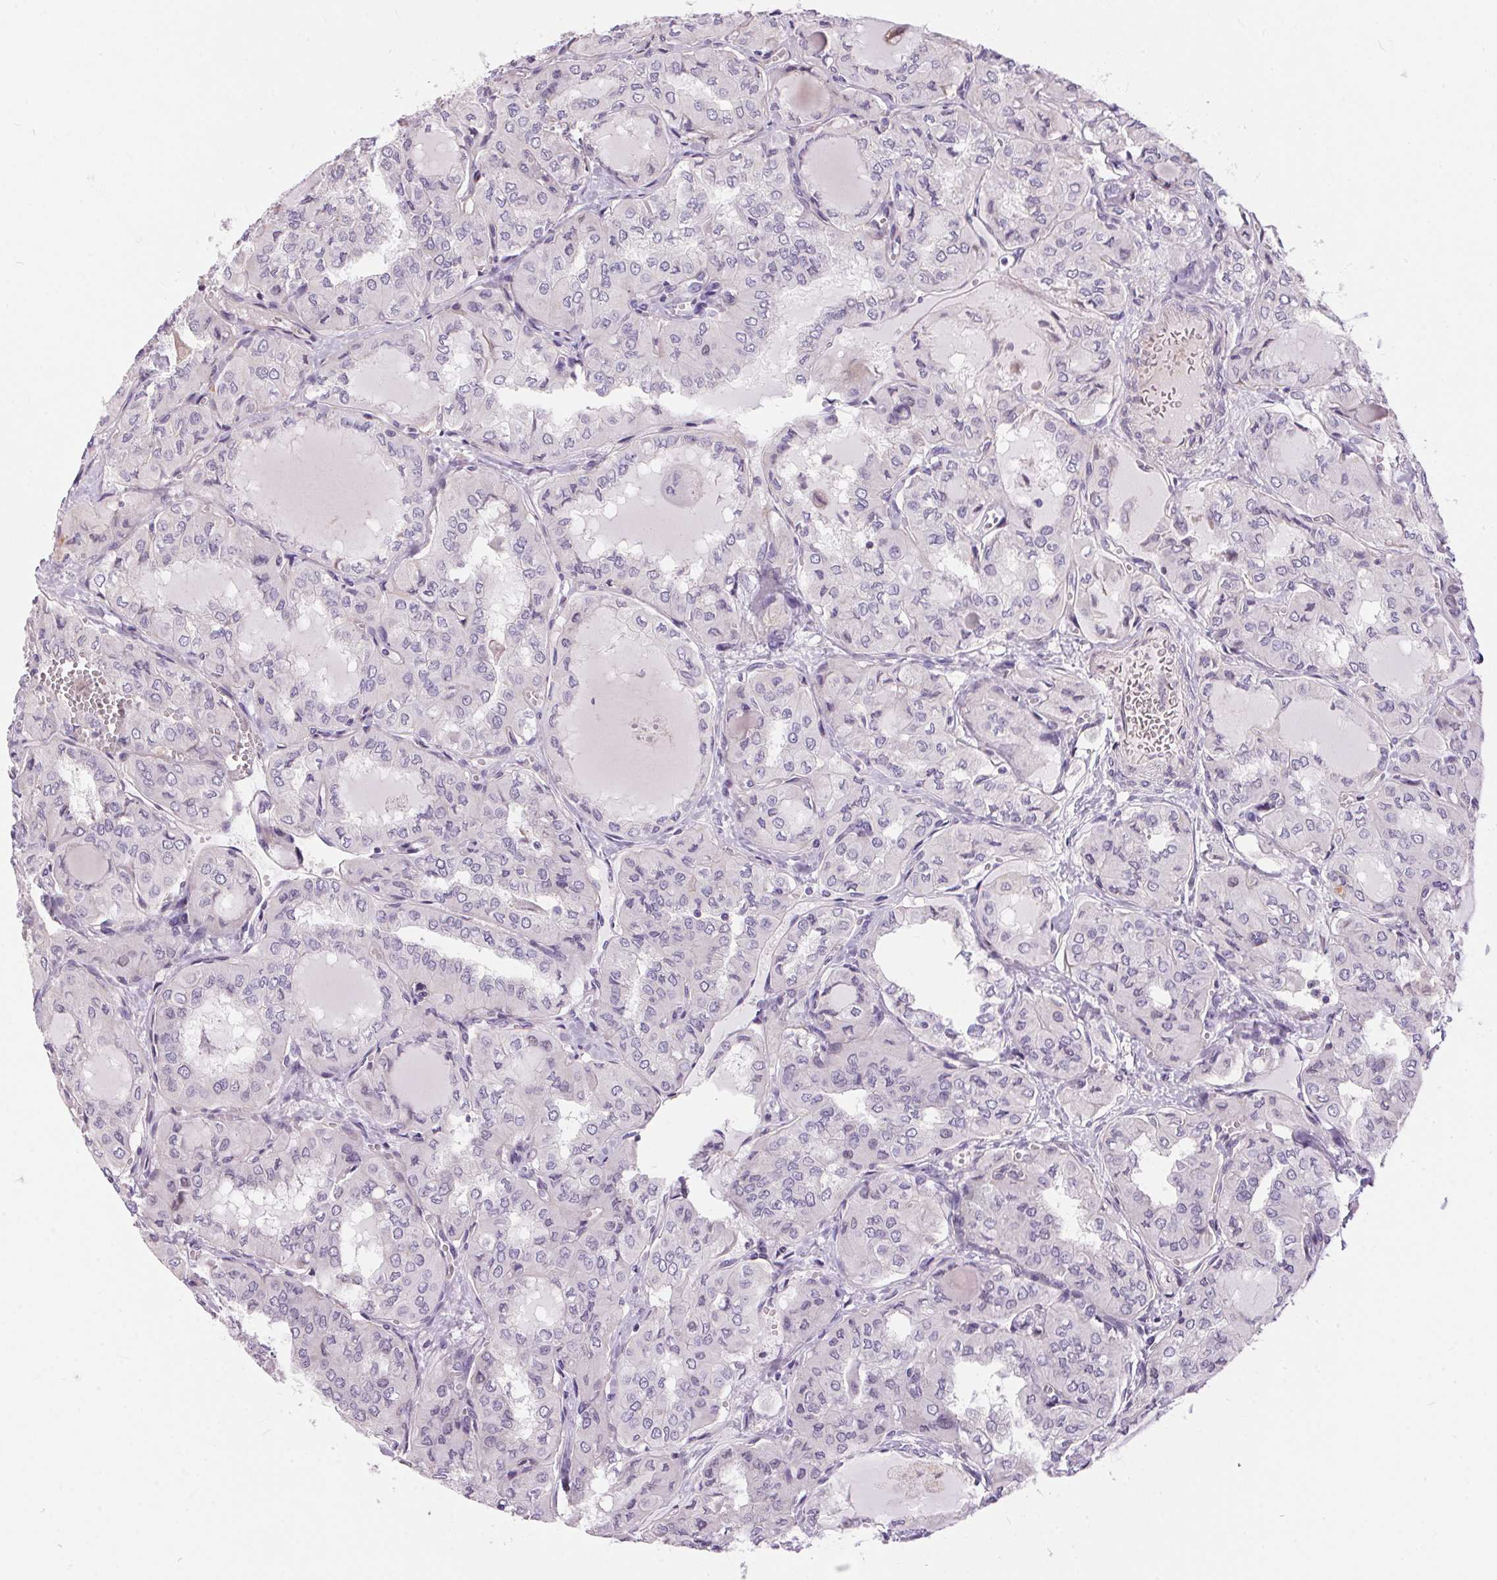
{"staining": {"intensity": "negative", "quantity": "none", "location": "none"}, "tissue": "thyroid cancer", "cell_type": "Tumor cells", "image_type": "cancer", "snomed": [{"axis": "morphology", "description": "Papillary adenocarcinoma, NOS"}, {"axis": "topography", "description": "Thyroid gland"}], "caption": "There is no significant expression in tumor cells of thyroid papillary adenocarcinoma.", "gene": "UNC13B", "patient": {"sex": "male", "age": 20}}